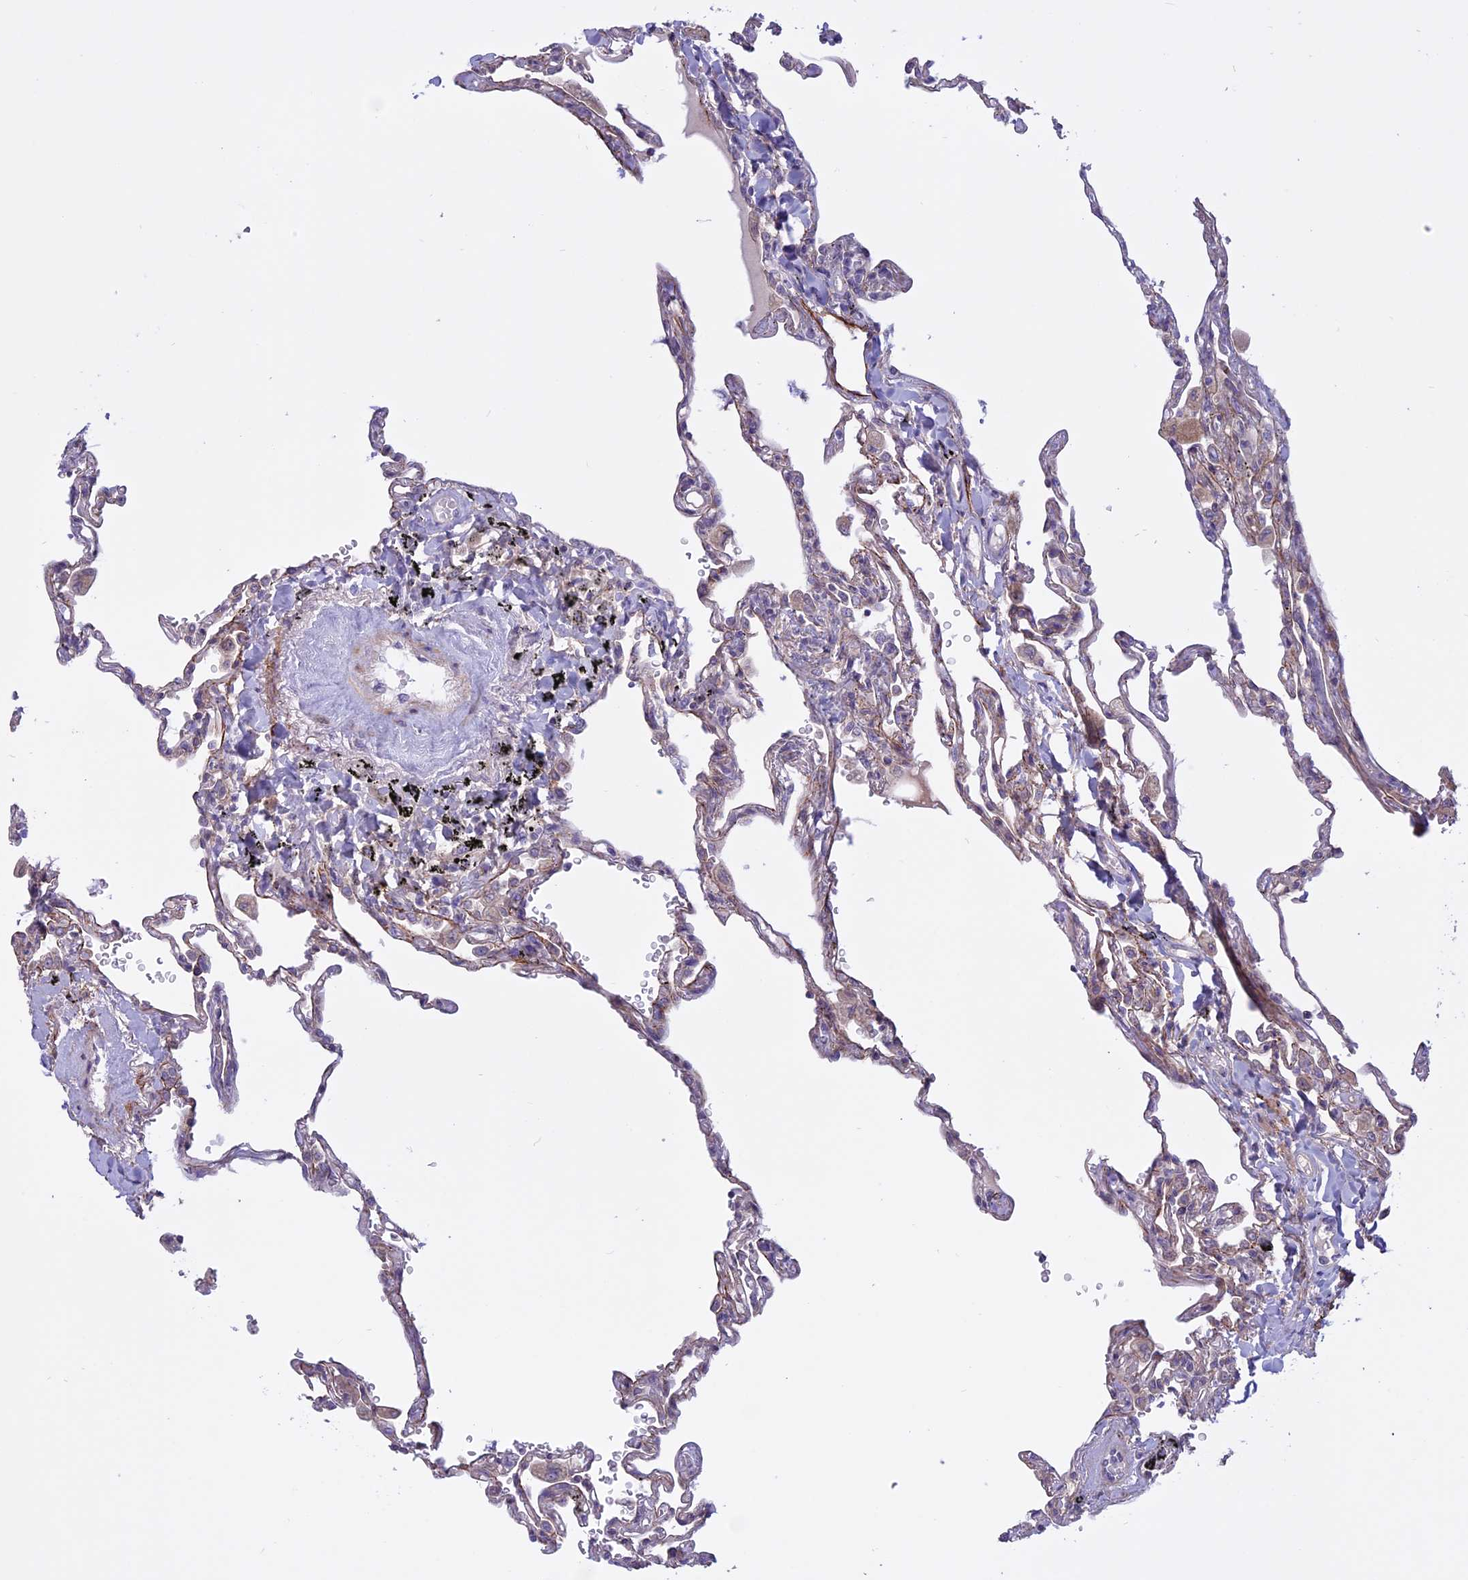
{"staining": {"intensity": "weak", "quantity": "<25%", "location": "cytoplasmic/membranous"}, "tissue": "lung", "cell_type": "Alveolar cells", "image_type": "normal", "snomed": [{"axis": "morphology", "description": "Normal tissue, NOS"}, {"axis": "topography", "description": "Lung"}], "caption": "Immunohistochemical staining of unremarkable human lung demonstrates no significant staining in alveolar cells.", "gene": "SPHKAP", "patient": {"sex": "male", "age": 59}}